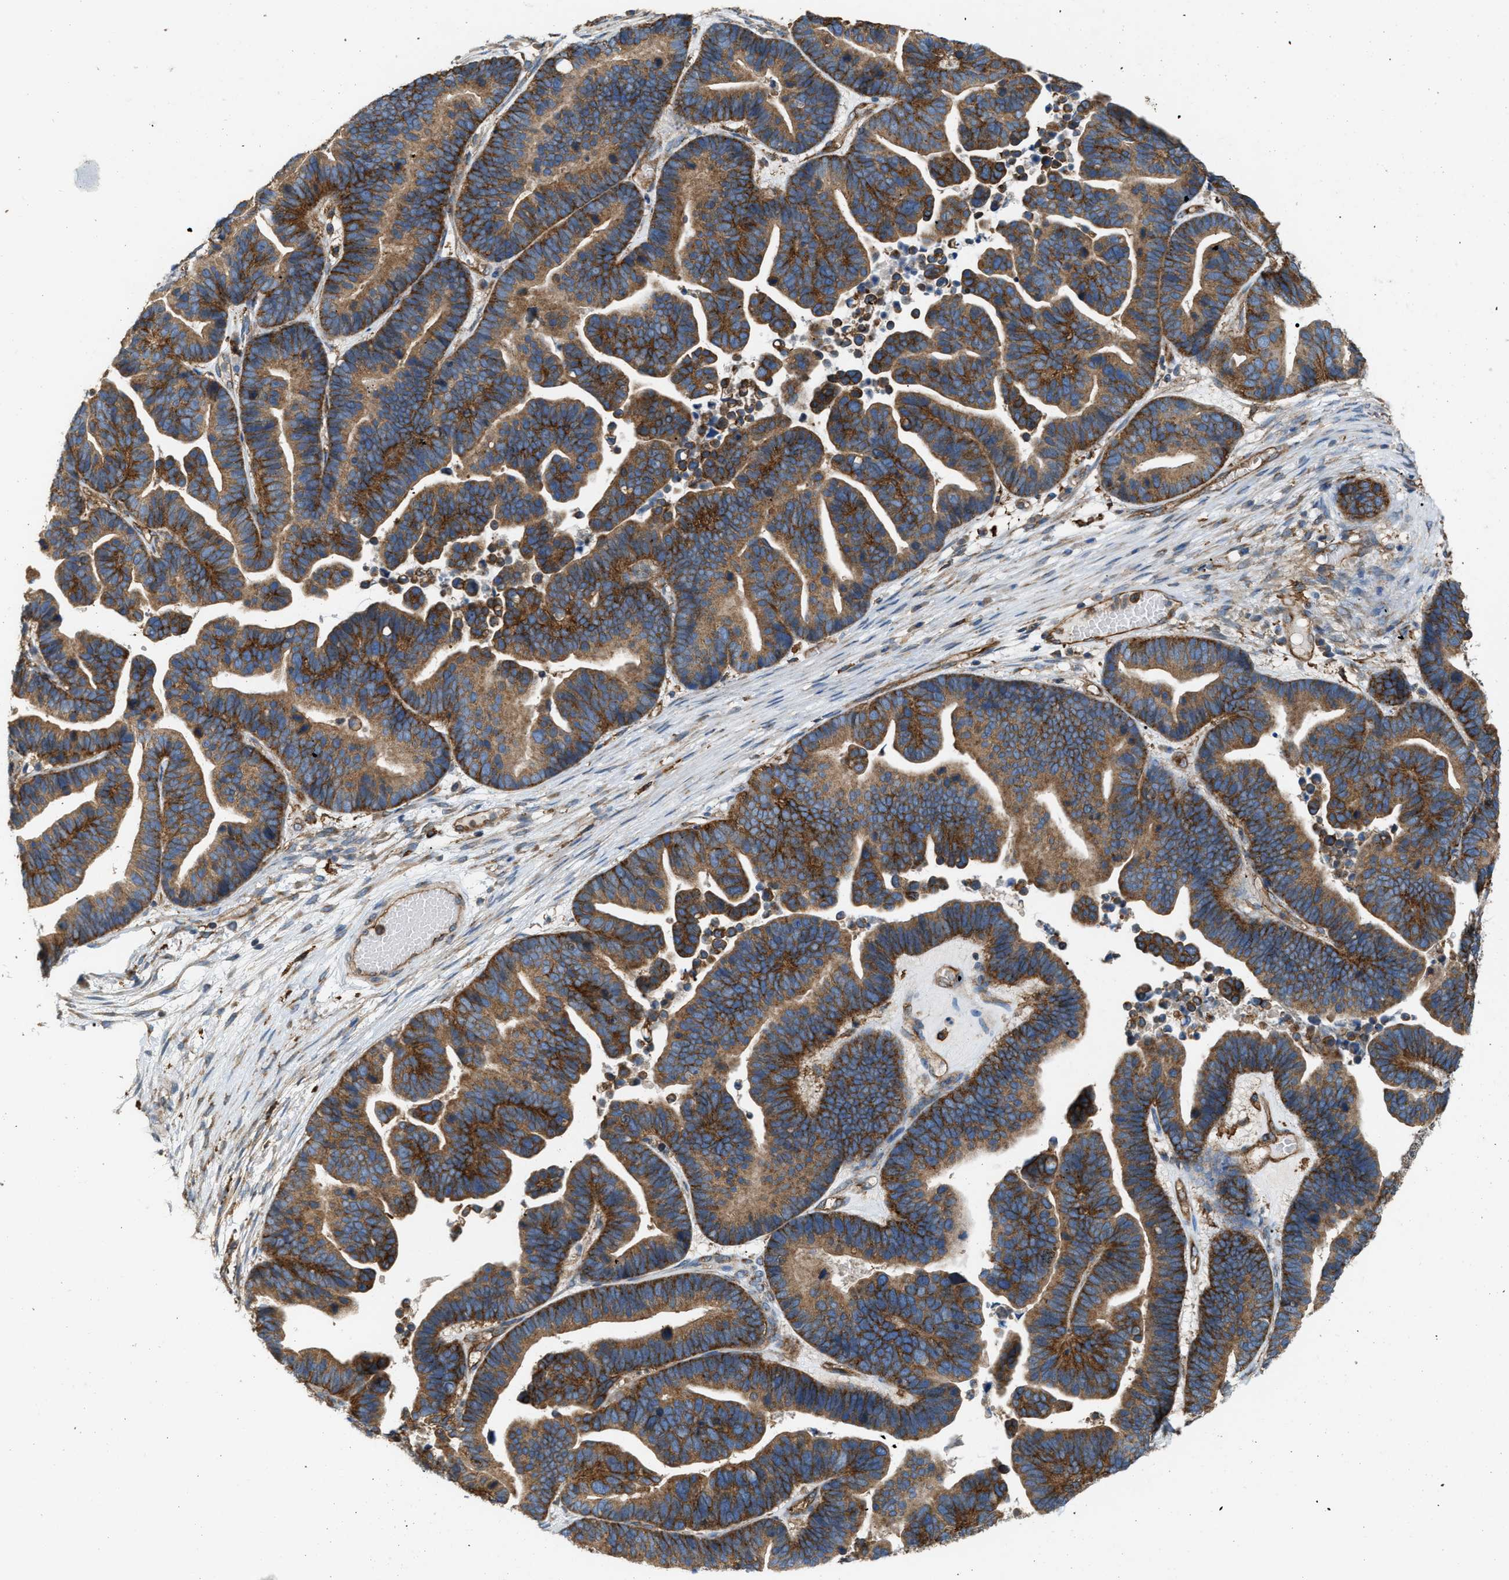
{"staining": {"intensity": "strong", "quantity": ">75%", "location": "cytoplasmic/membranous"}, "tissue": "ovarian cancer", "cell_type": "Tumor cells", "image_type": "cancer", "snomed": [{"axis": "morphology", "description": "Cystadenocarcinoma, serous, NOS"}, {"axis": "topography", "description": "Ovary"}], "caption": "The histopathology image displays immunohistochemical staining of serous cystadenocarcinoma (ovarian). There is strong cytoplasmic/membranous staining is seen in about >75% of tumor cells.", "gene": "PICALM", "patient": {"sex": "female", "age": 56}}